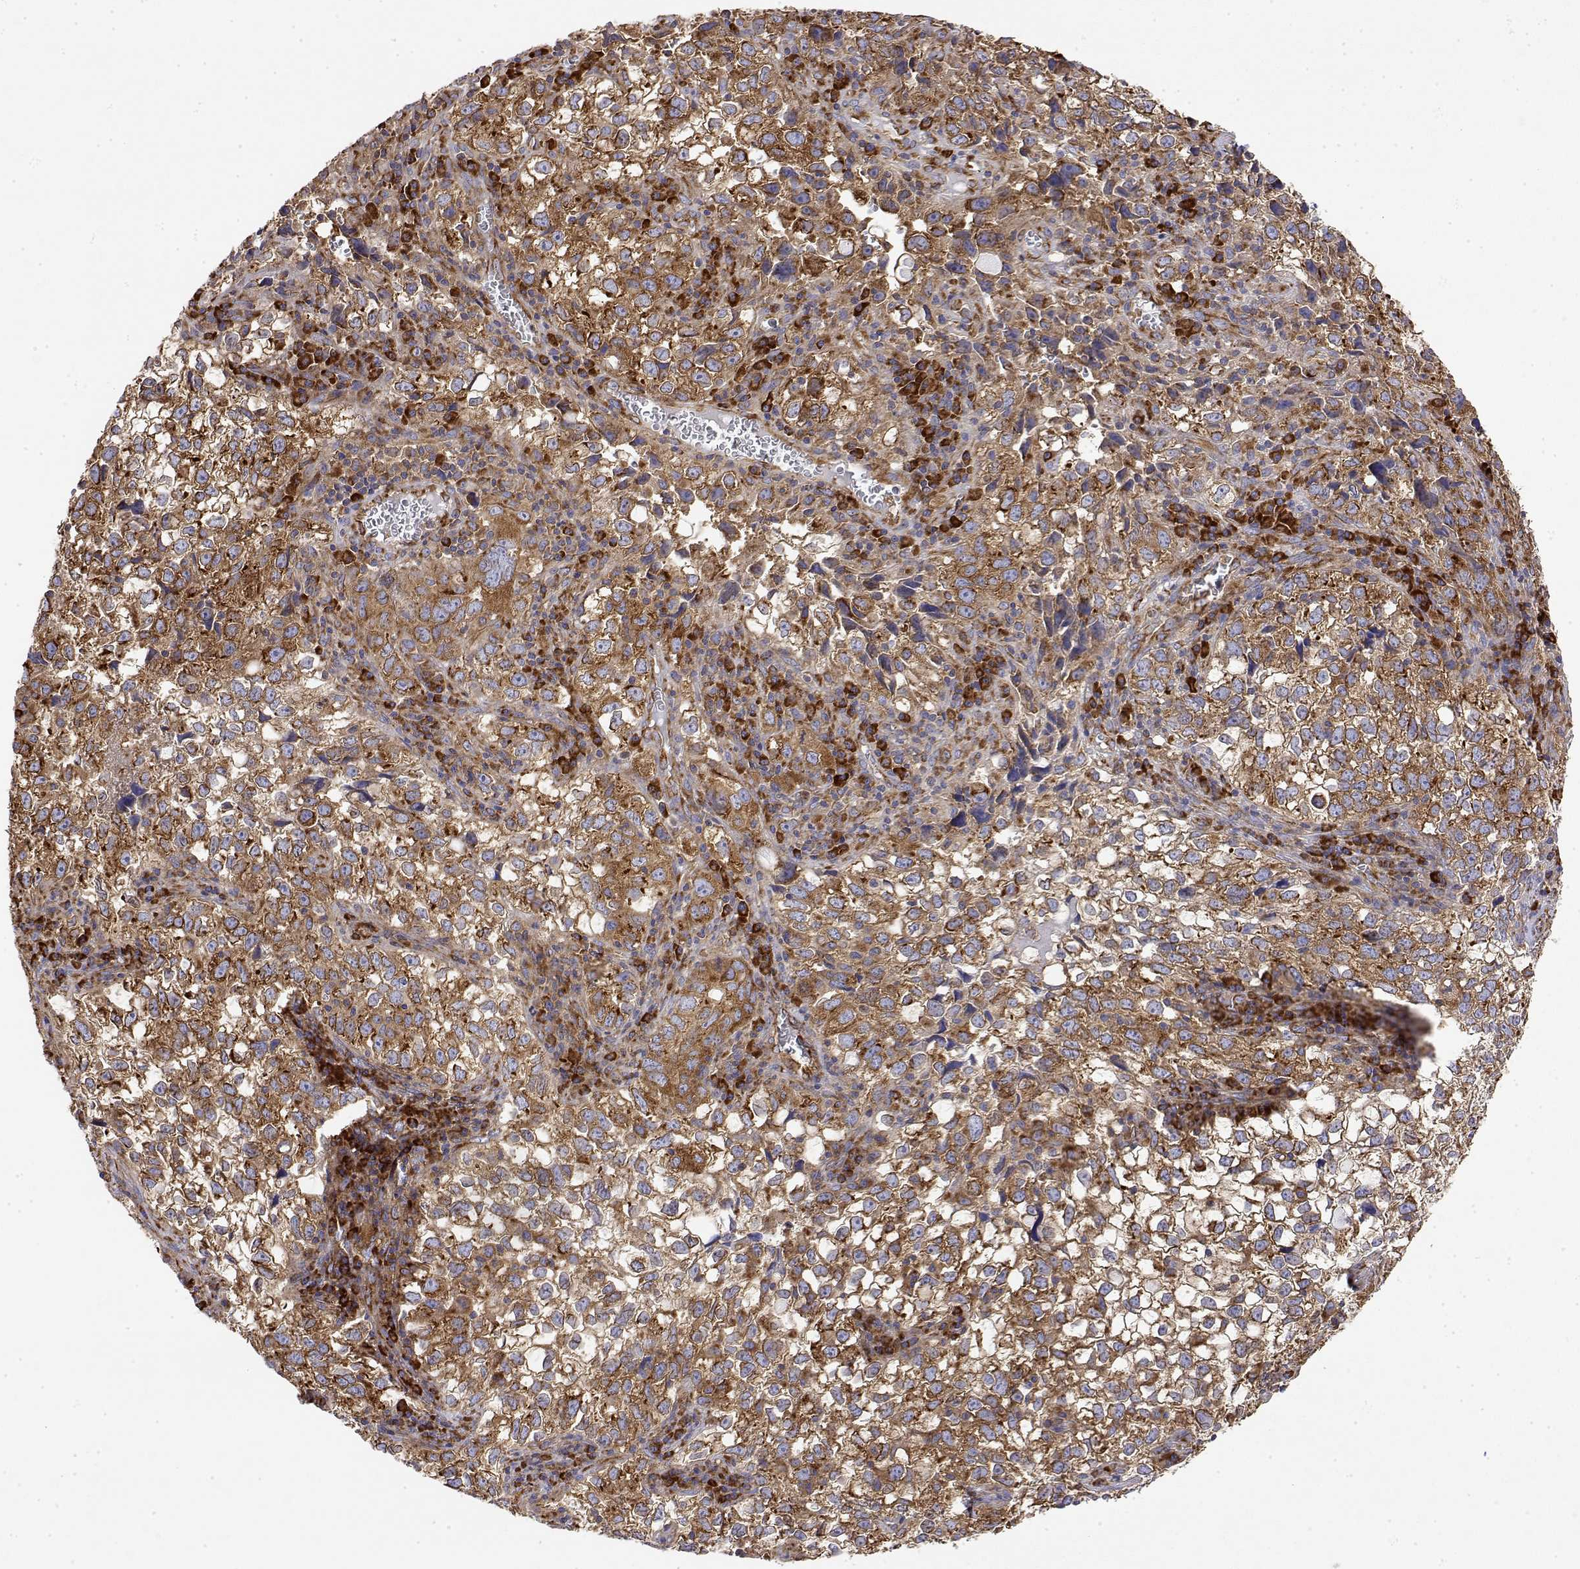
{"staining": {"intensity": "moderate", "quantity": ">75%", "location": "cytoplasmic/membranous"}, "tissue": "cervical cancer", "cell_type": "Tumor cells", "image_type": "cancer", "snomed": [{"axis": "morphology", "description": "Squamous cell carcinoma, NOS"}, {"axis": "topography", "description": "Cervix"}], "caption": "Immunohistochemical staining of cervical cancer (squamous cell carcinoma) exhibits medium levels of moderate cytoplasmic/membranous protein staining in approximately >75% of tumor cells.", "gene": "EEF1G", "patient": {"sex": "female", "age": 55}}